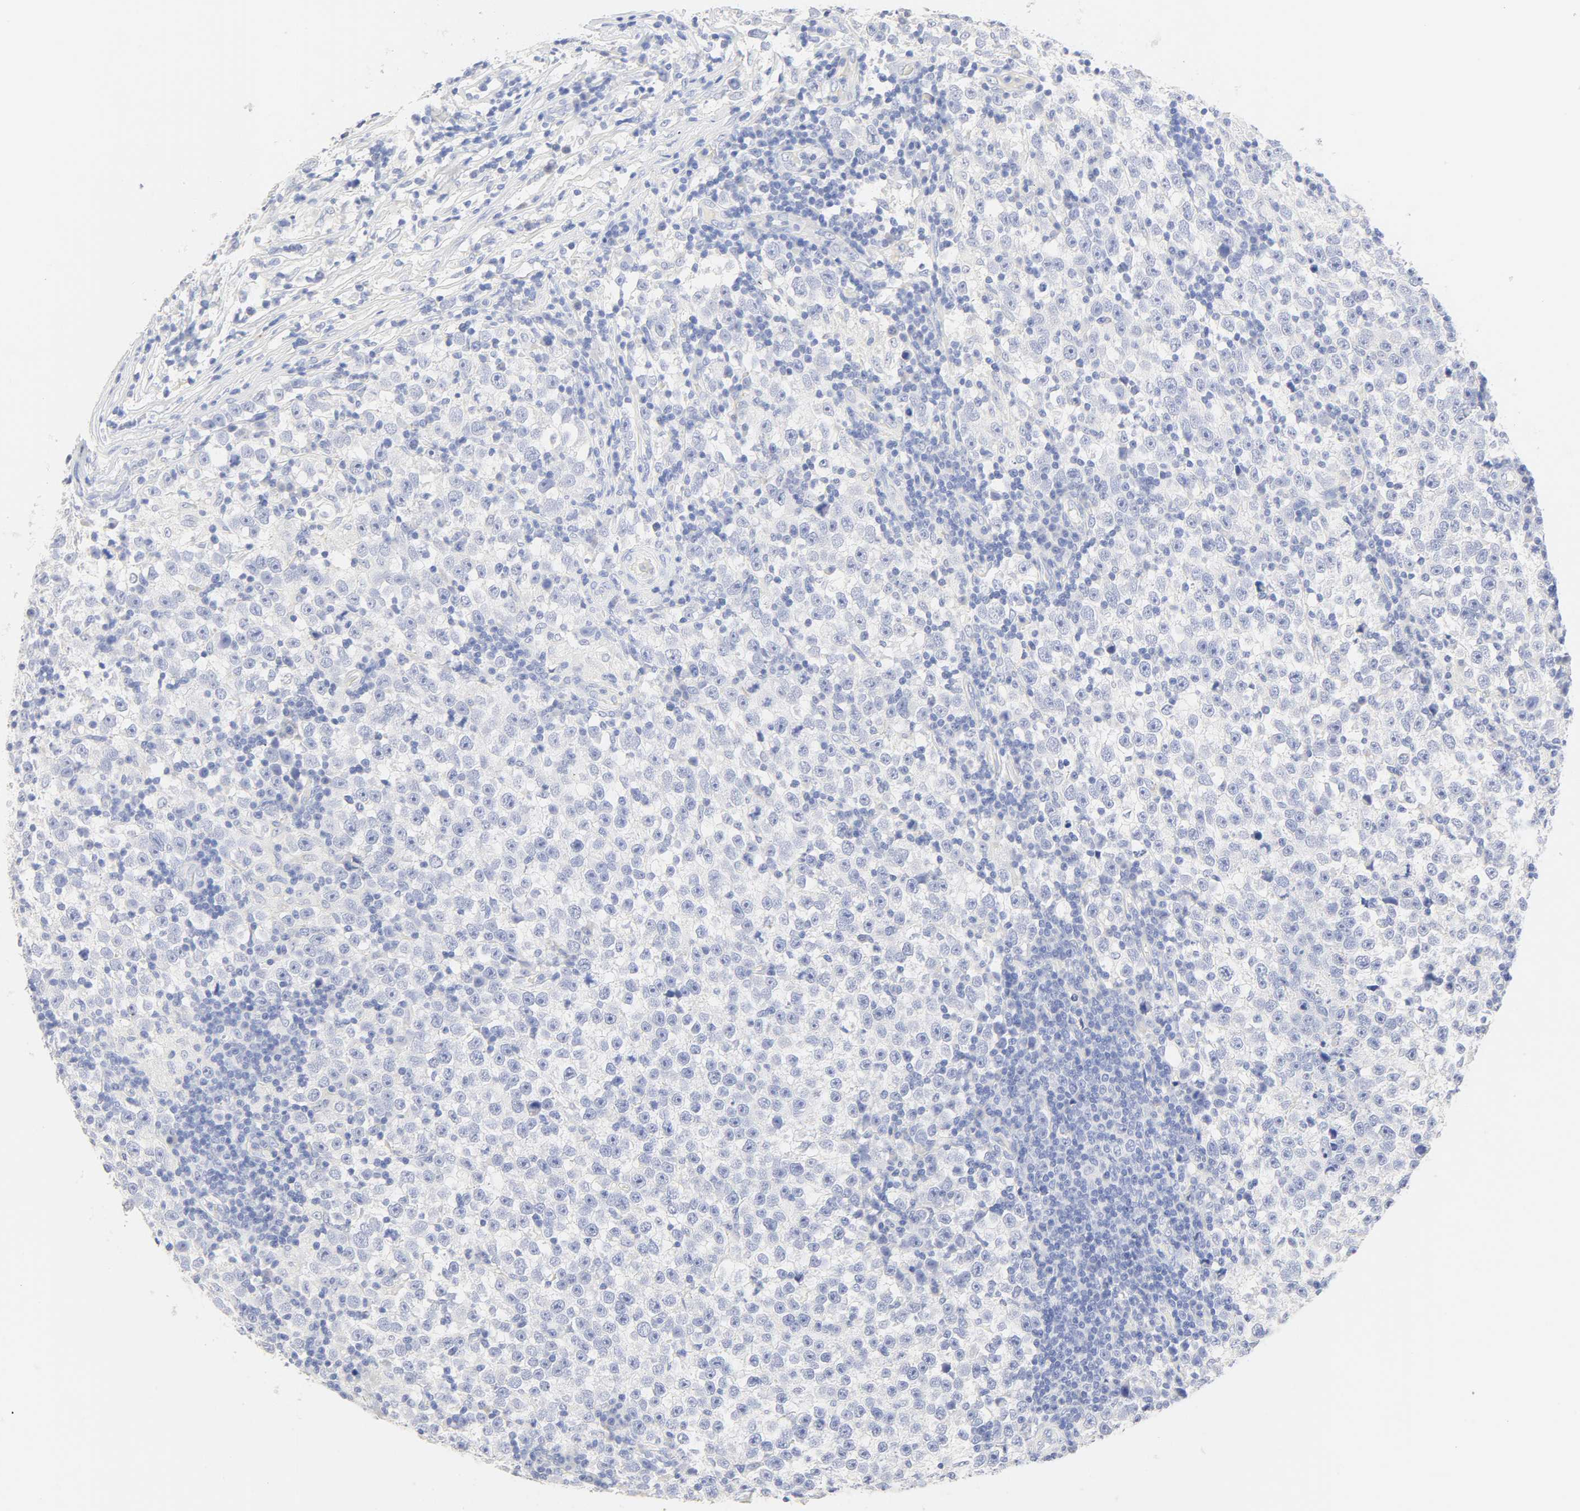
{"staining": {"intensity": "negative", "quantity": "none", "location": "none"}, "tissue": "testis cancer", "cell_type": "Tumor cells", "image_type": "cancer", "snomed": [{"axis": "morphology", "description": "Seminoma, NOS"}, {"axis": "topography", "description": "Testis"}], "caption": "A histopathology image of seminoma (testis) stained for a protein demonstrates no brown staining in tumor cells.", "gene": "SLCO1B3", "patient": {"sex": "male", "age": 43}}